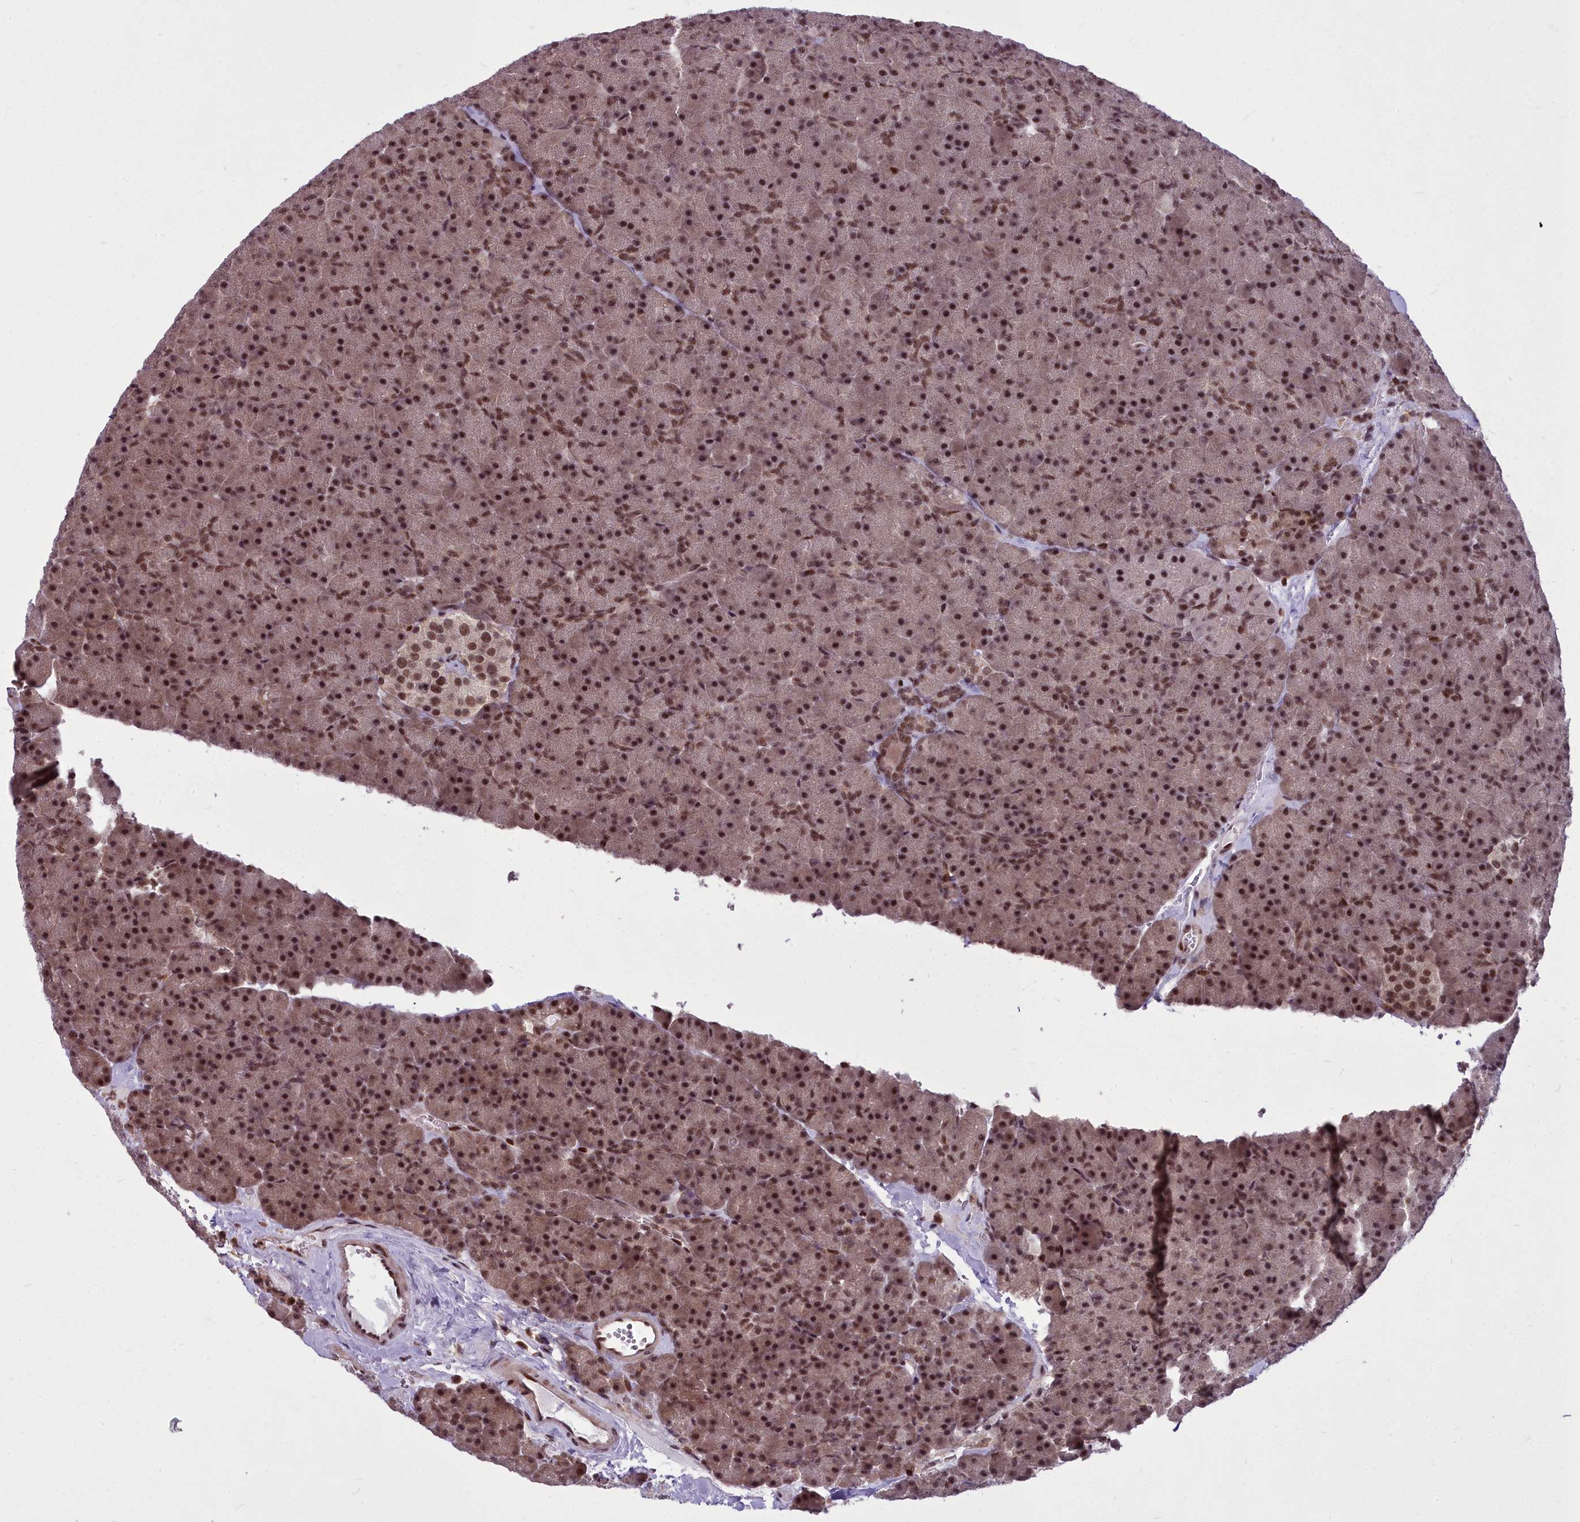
{"staining": {"intensity": "strong", "quantity": ">75%", "location": "cytoplasmic/membranous,nuclear"}, "tissue": "pancreas", "cell_type": "Exocrine glandular cells", "image_type": "normal", "snomed": [{"axis": "morphology", "description": "Normal tissue, NOS"}, {"axis": "topography", "description": "Pancreas"}], "caption": "An IHC photomicrograph of normal tissue is shown. Protein staining in brown shows strong cytoplasmic/membranous,nuclear positivity in pancreas within exocrine glandular cells. The protein is stained brown, and the nuclei are stained in blue (DAB IHC with brightfield microscopy, high magnification).", "gene": "GMEB1", "patient": {"sex": "male", "age": 36}}